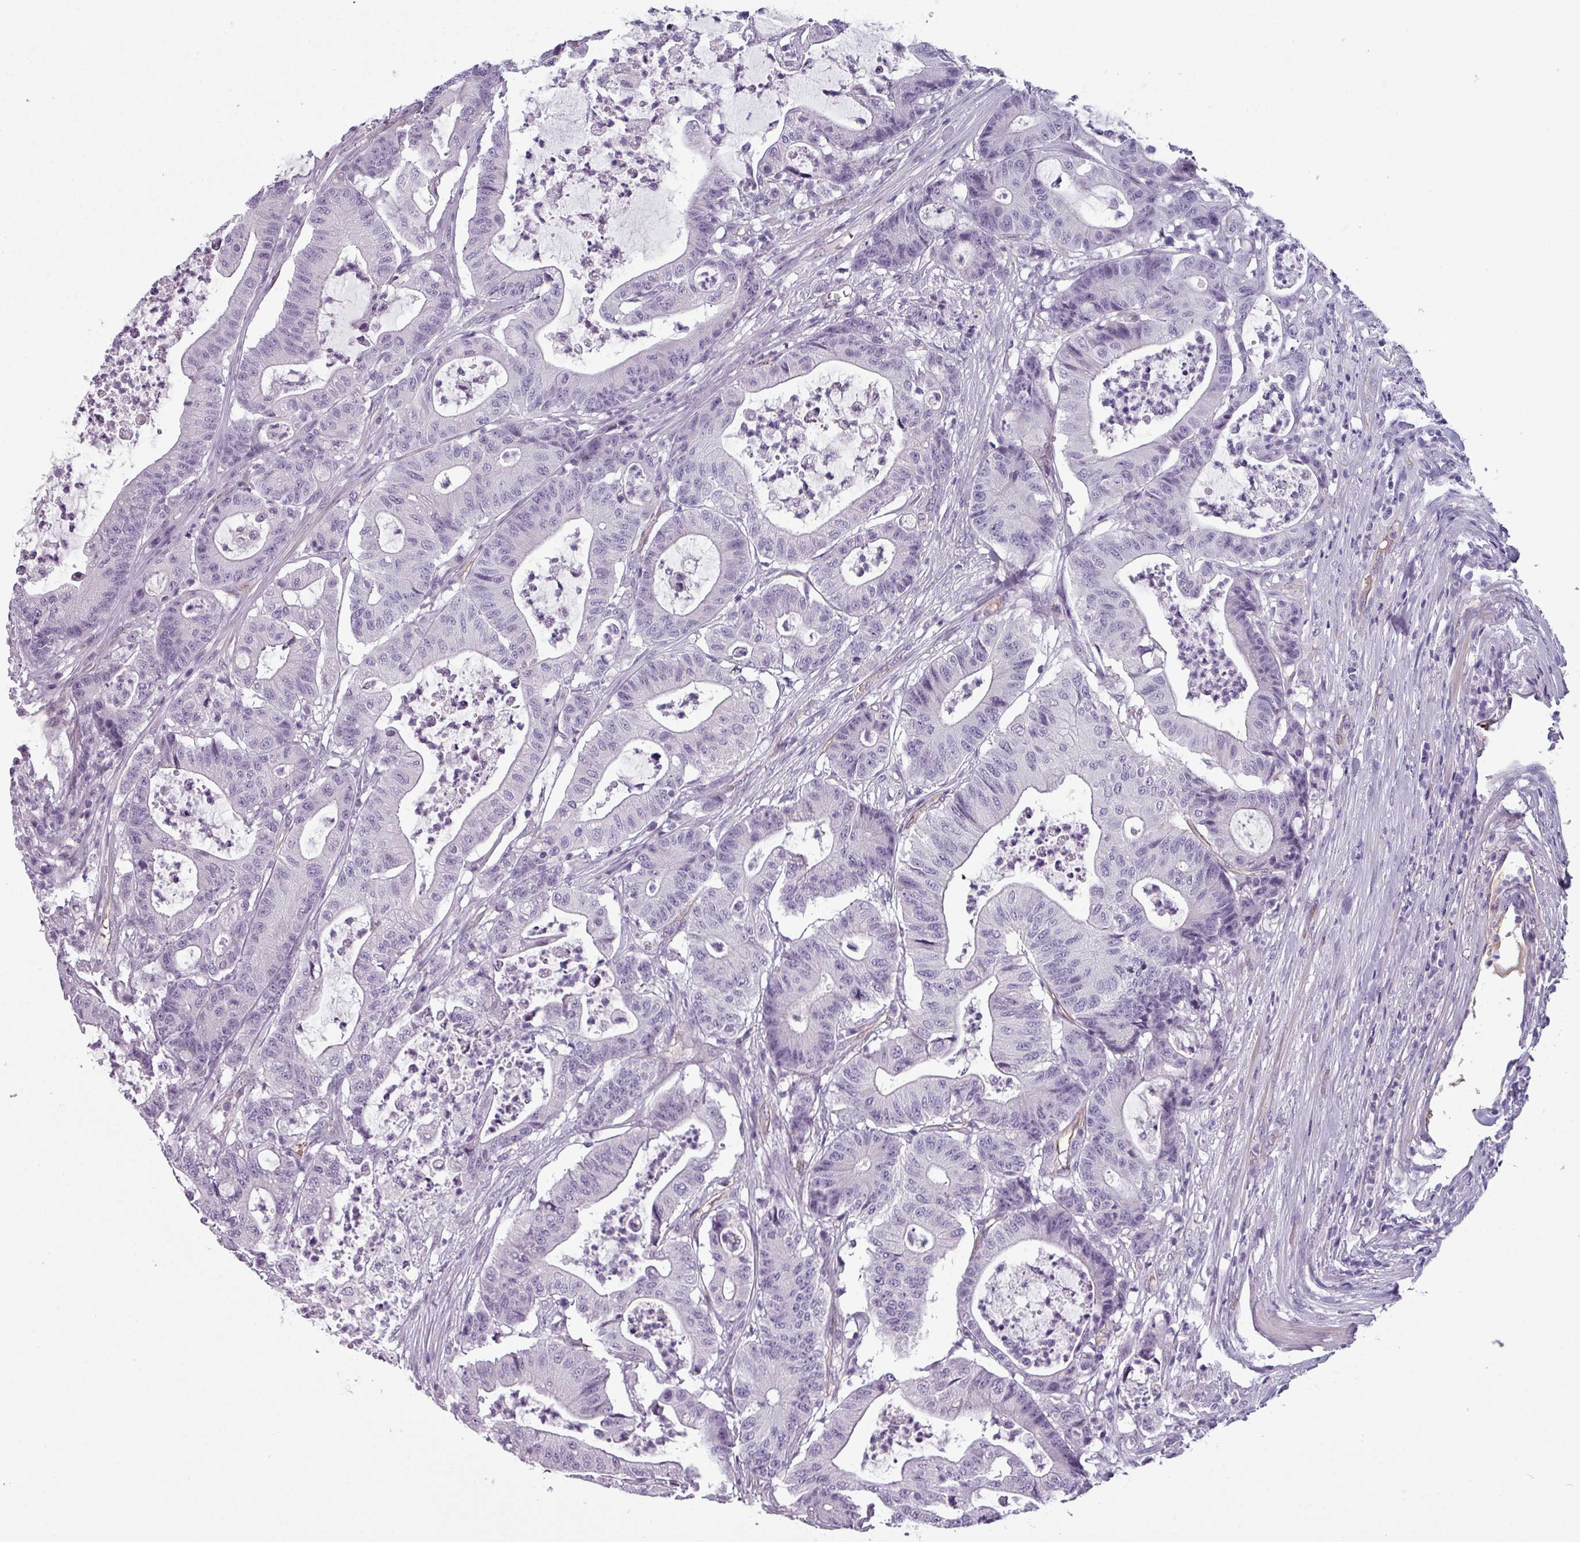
{"staining": {"intensity": "negative", "quantity": "none", "location": "none"}, "tissue": "colorectal cancer", "cell_type": "Tumor cells", "image_type": "cancer", "snomed": [{"axis": "morphology", "description": "Adenocarcinoma, NOS"}, {"axis": "topography", "description": "Colon"}], "caption": "The image shows no significant staining in tumor cells of colorectal adenocarcinoma.", "gene": "AREL1", "patient": {"sex": "female", "age": 84}}